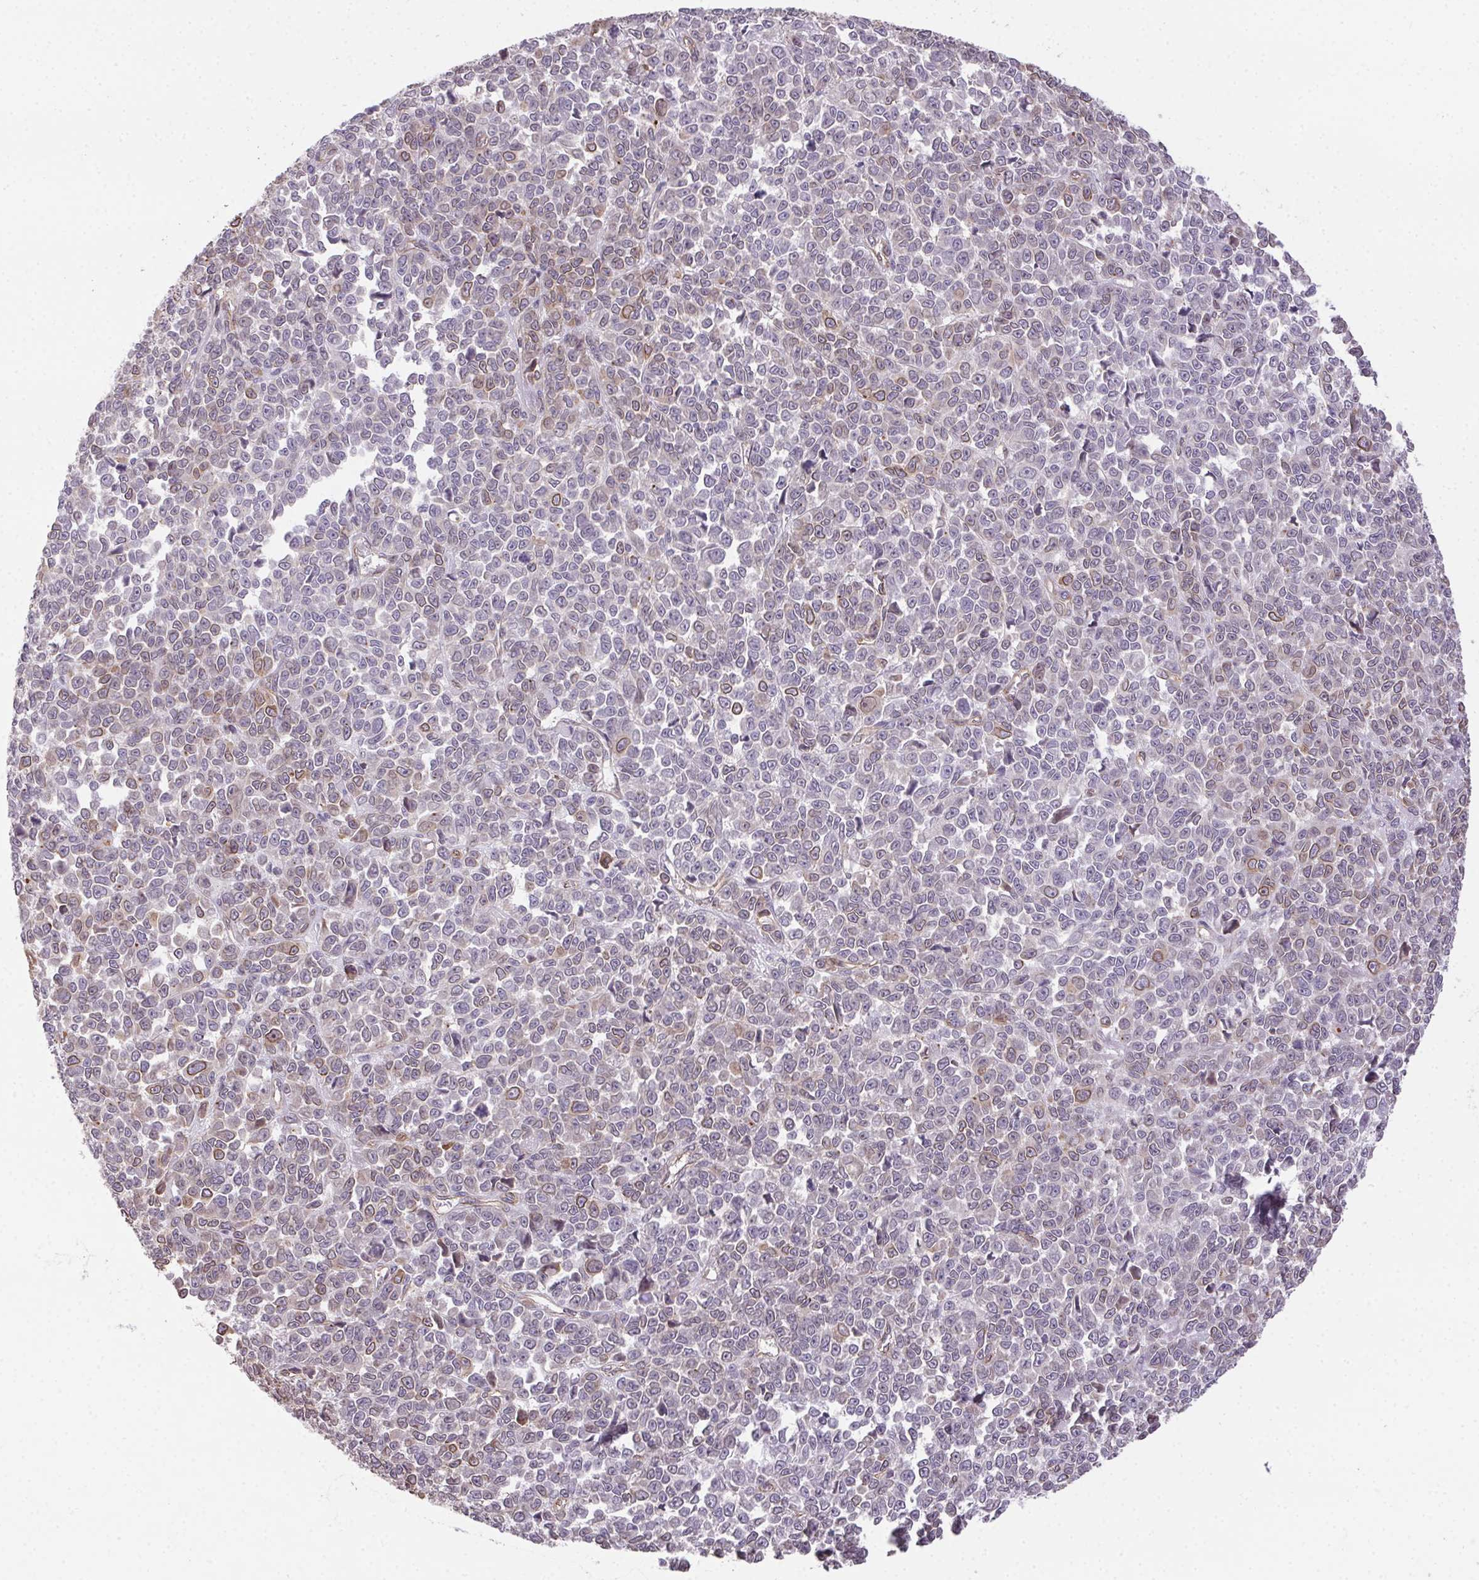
{"staining": {"intensity": "weak", "quantity": "<25%", "location": "cytoplasmic/membranous"}, "tissue": "melanoma", "cell_type": "Tumor cells", "image_type": "cancer", "snomed": [{"axis": "morphology", "description": "Malignant melanoma, NOS"}, {"axis": "topography", "description": "Skin"}], "caption": "Histopathology image shows no protein positivity in tumor cells of melanoma tissue. Brightfield microscopy of IHC stained with DAB (brown) and hematoxylin (blue), captured at high magnification.", "gene": "PLA2G4F", "patient": {"sex": "female", "age": 95}}